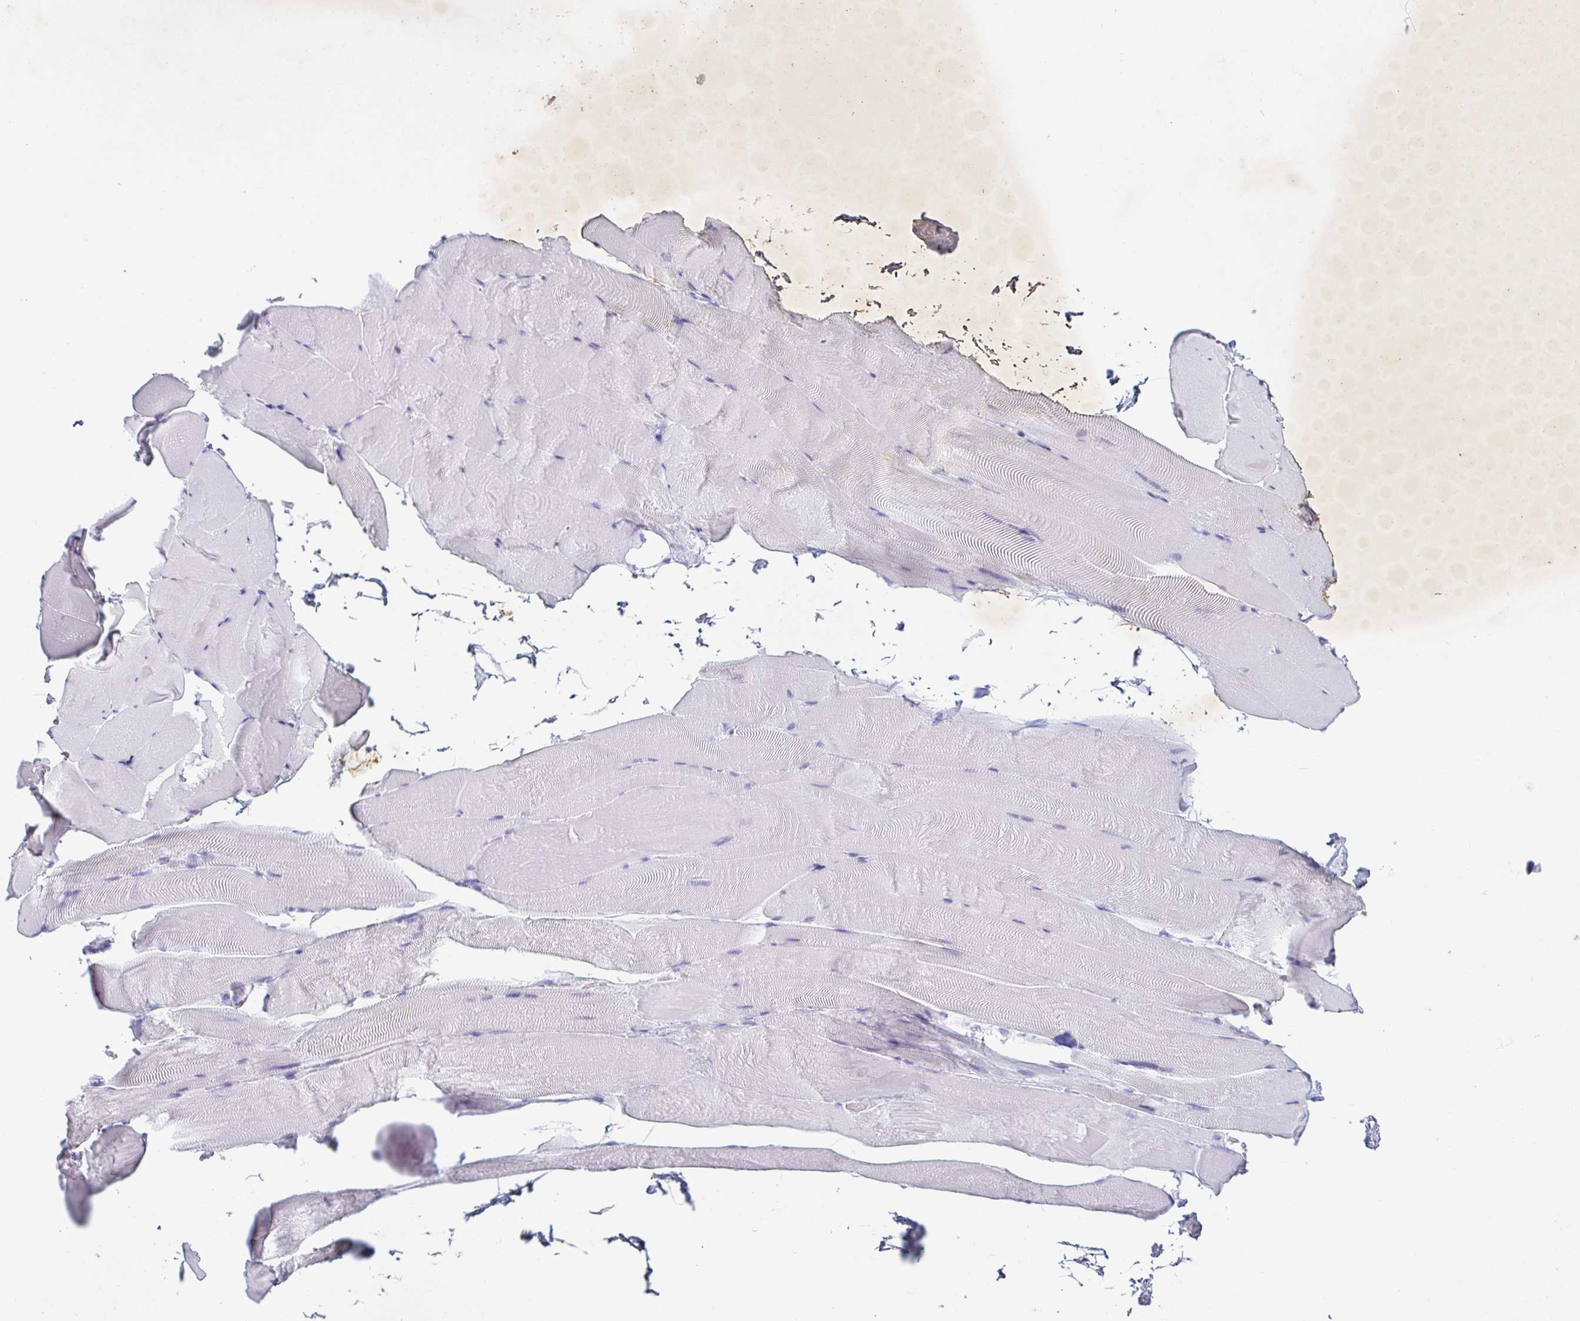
{"staining": {"intensity": "negative", "quantity": "none", "location": "none"}, "tissue": "skeletal muscle", "cell_type": "Myocytes", "image_type": "normal", "snomed": [{"axis": "morphology", "description": "Normal tissue, NOS"}, {"axis": "topography", "description": "Skeletal muscle"}], "caption": "Skeletal muscle was stained to show a protein in brown. There is no significant positivity in myocytes. (IHC, brightfield microscopy, high magnification).", "gene": "ZG16B", "patient": {"sex": "female", "age": 64}}